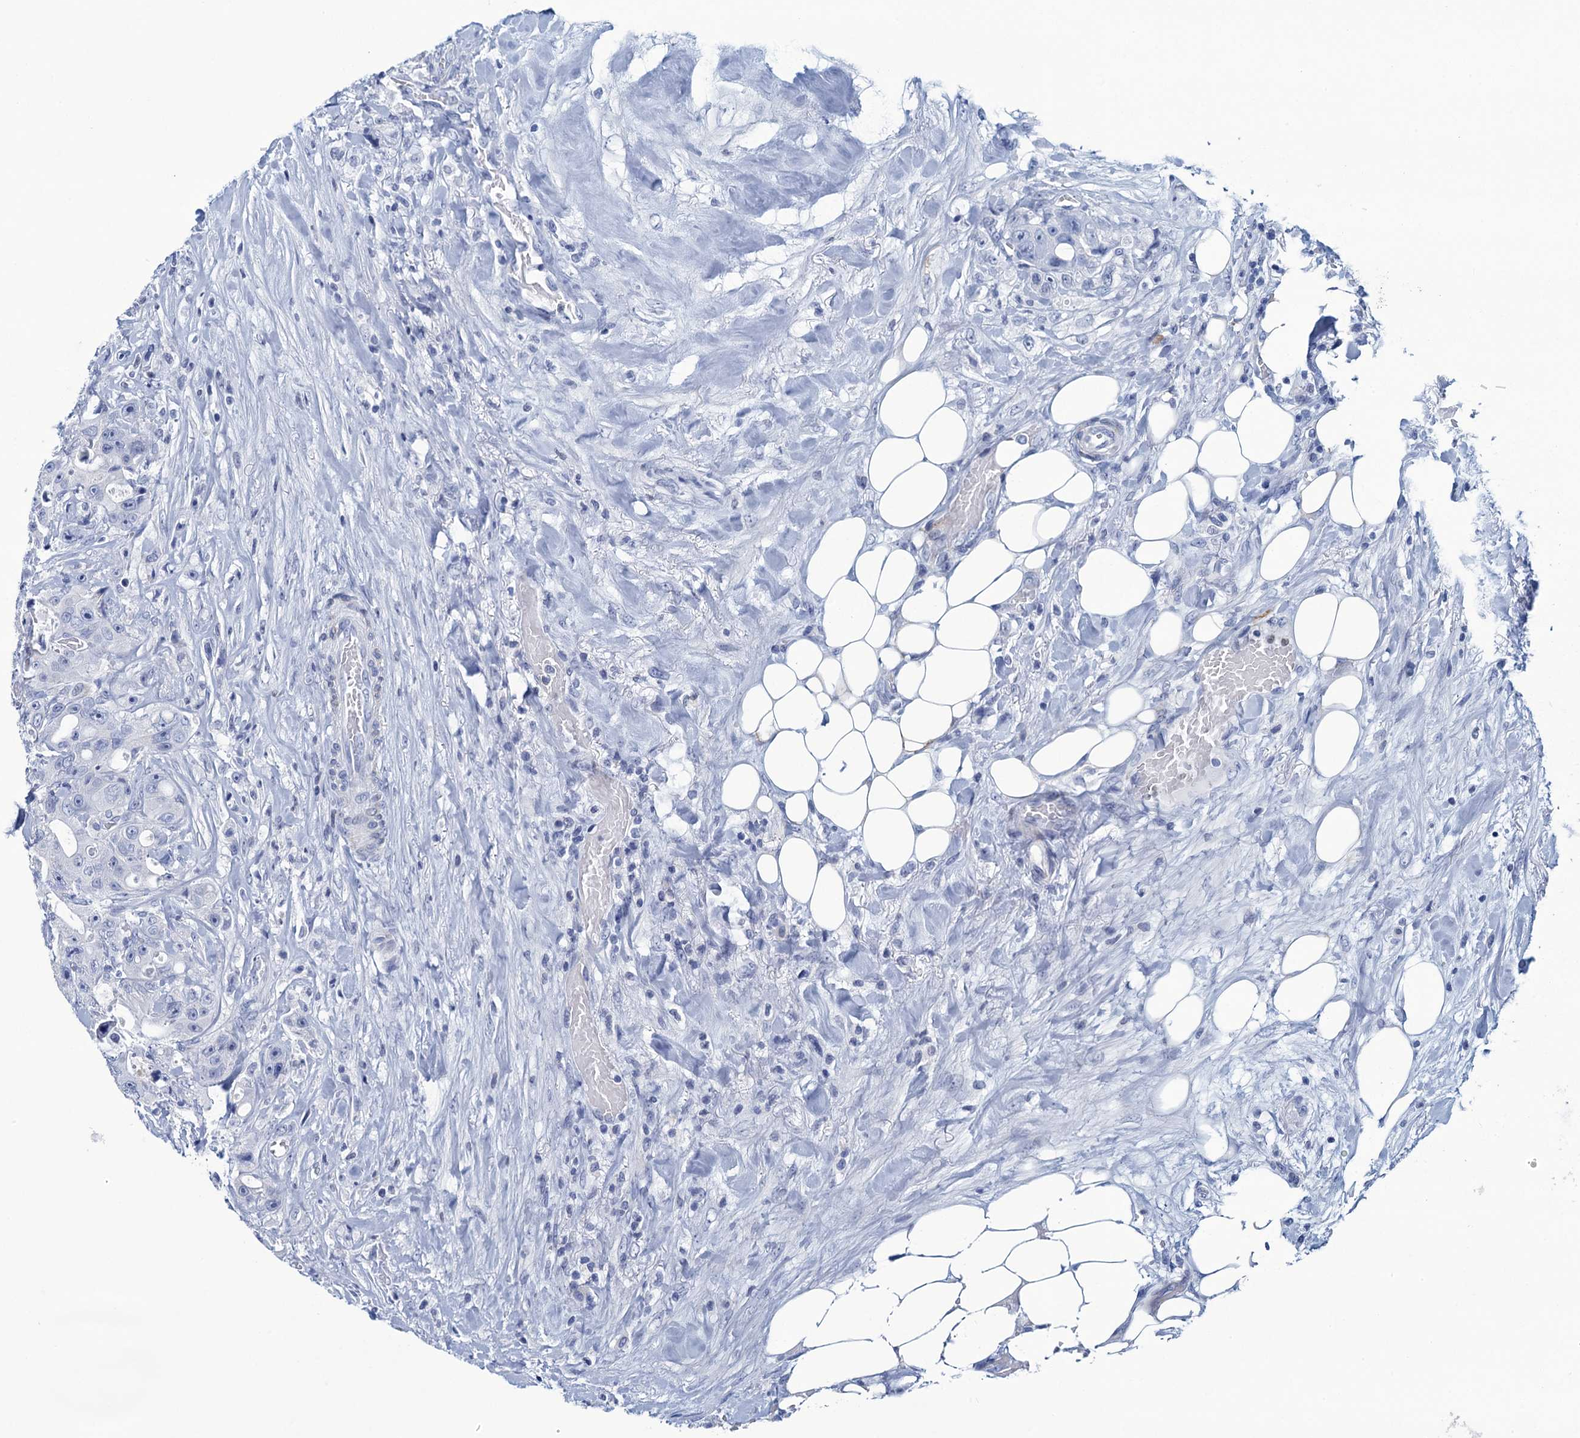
{"staining": {"intensity": "negative", "quantity": "none", "location": "none"}, "tissue": "colorectal cancer", "cell_type": "Tumor cells", "image_type": "cancer", "snomed": [{"axis": "morphology", "description": "Adenocarcinoma, NOS"}, {"axis": "topography", "description": "Colon"}], "caption": "The histopathology image demonstrates no significant staining in tumor cells of adenocarcinoma (colorectal). (Brightfield microscopy of DAB IHC at high magnification).", "gene": "RHCG", "patient": {"sex": "female", "age": 46}}